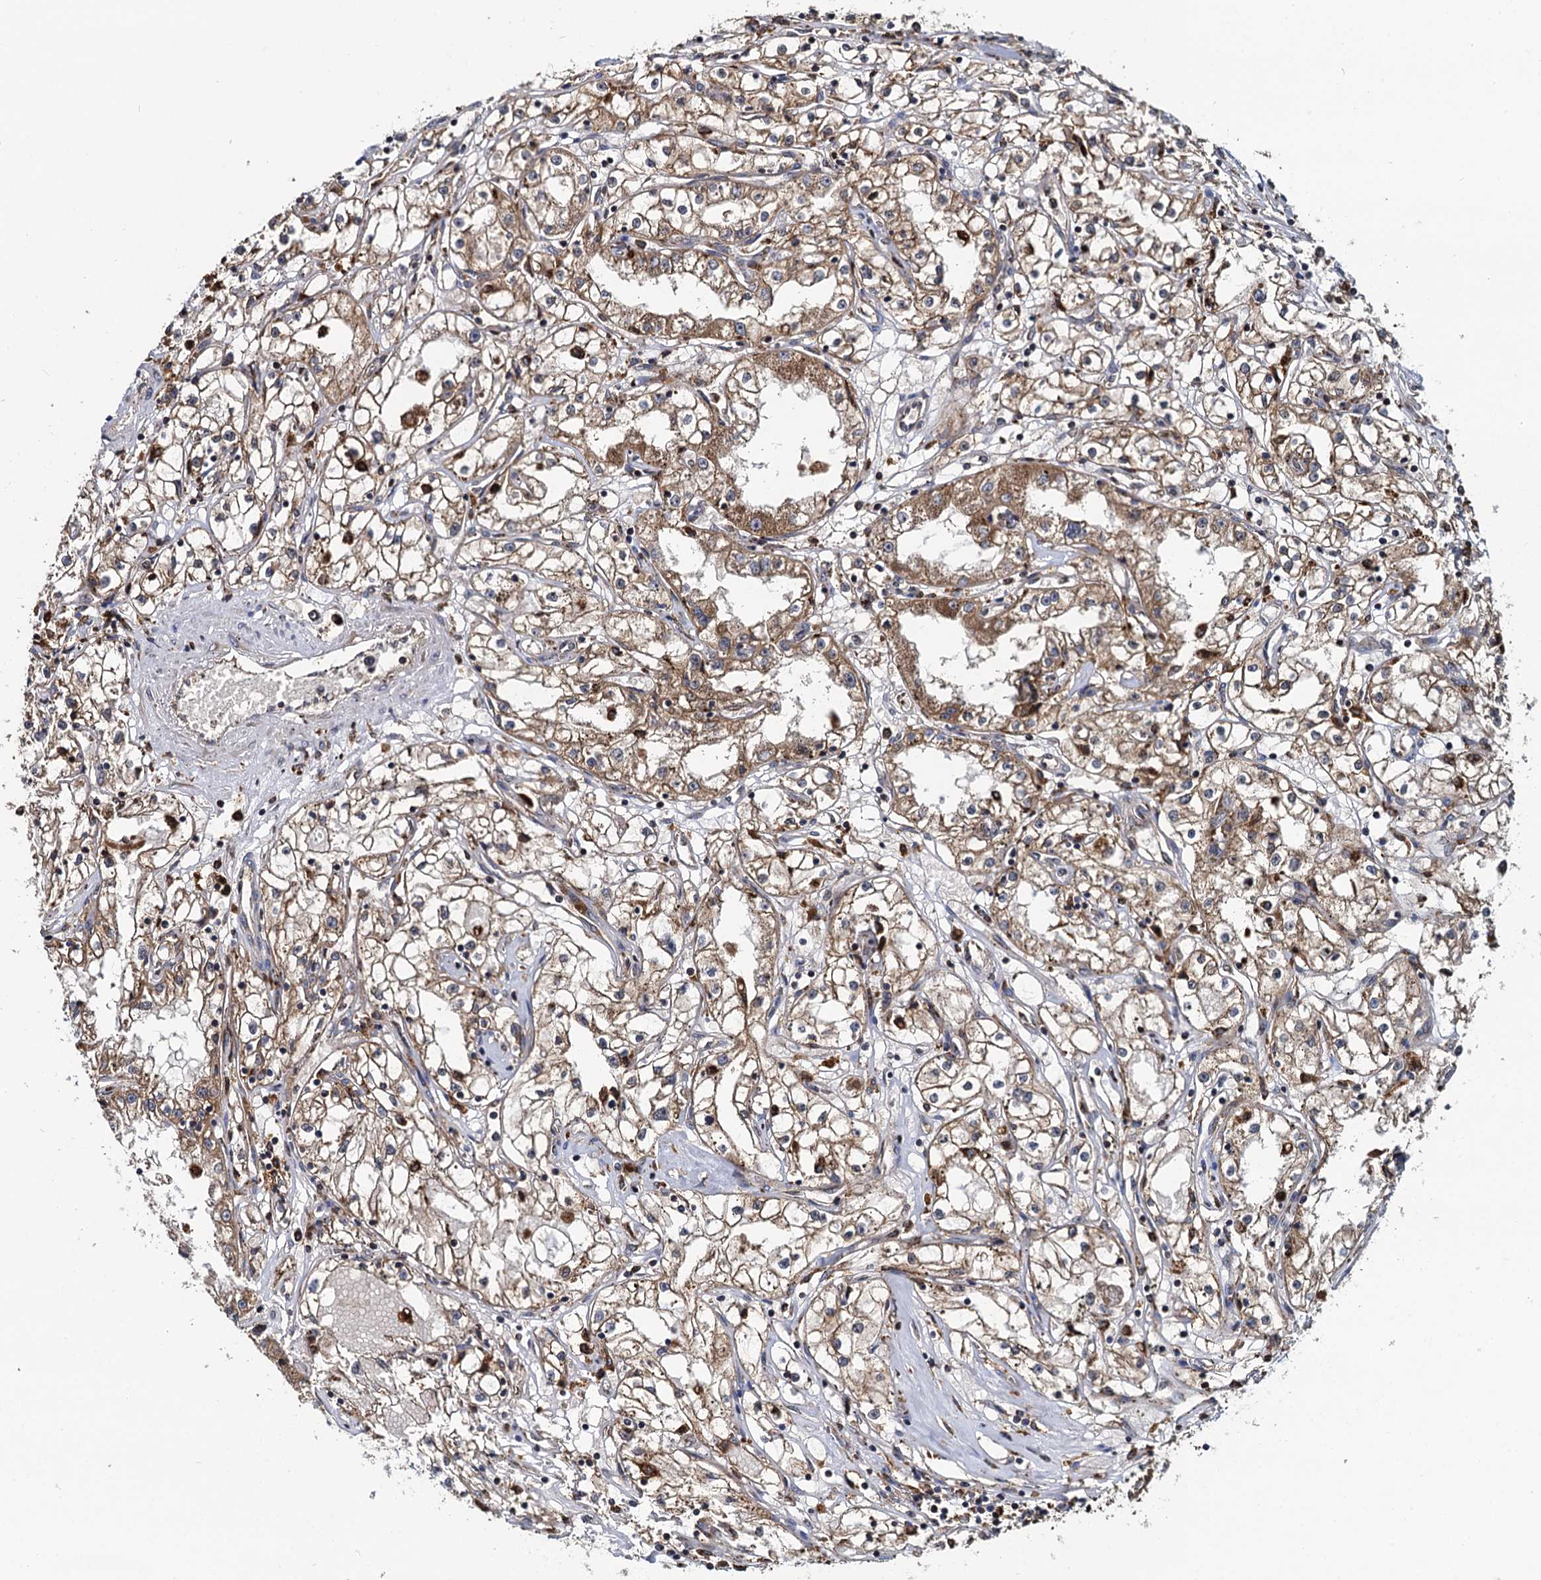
{"staining": {"intensity": "moderate", "quantity": ">75%", "location": "cytoplasmic/membranous"}, "tissue": "renal cancer", "cell_type": "Tumor cells", "image_type": "cancer", "snomed": [{"axis": "morphology", "description": "Adenocarcinoma, NOS"}, {"axis": "topography", "description": "Kidney"}], "caption": "The immunohistochemical stain shows moderate cytoplasmic/membranous staining in tumor cells of adenocarcinoma (renal) tissue.", "gene": "UFM1", "patient": {"sex": "male", "age": 56}}